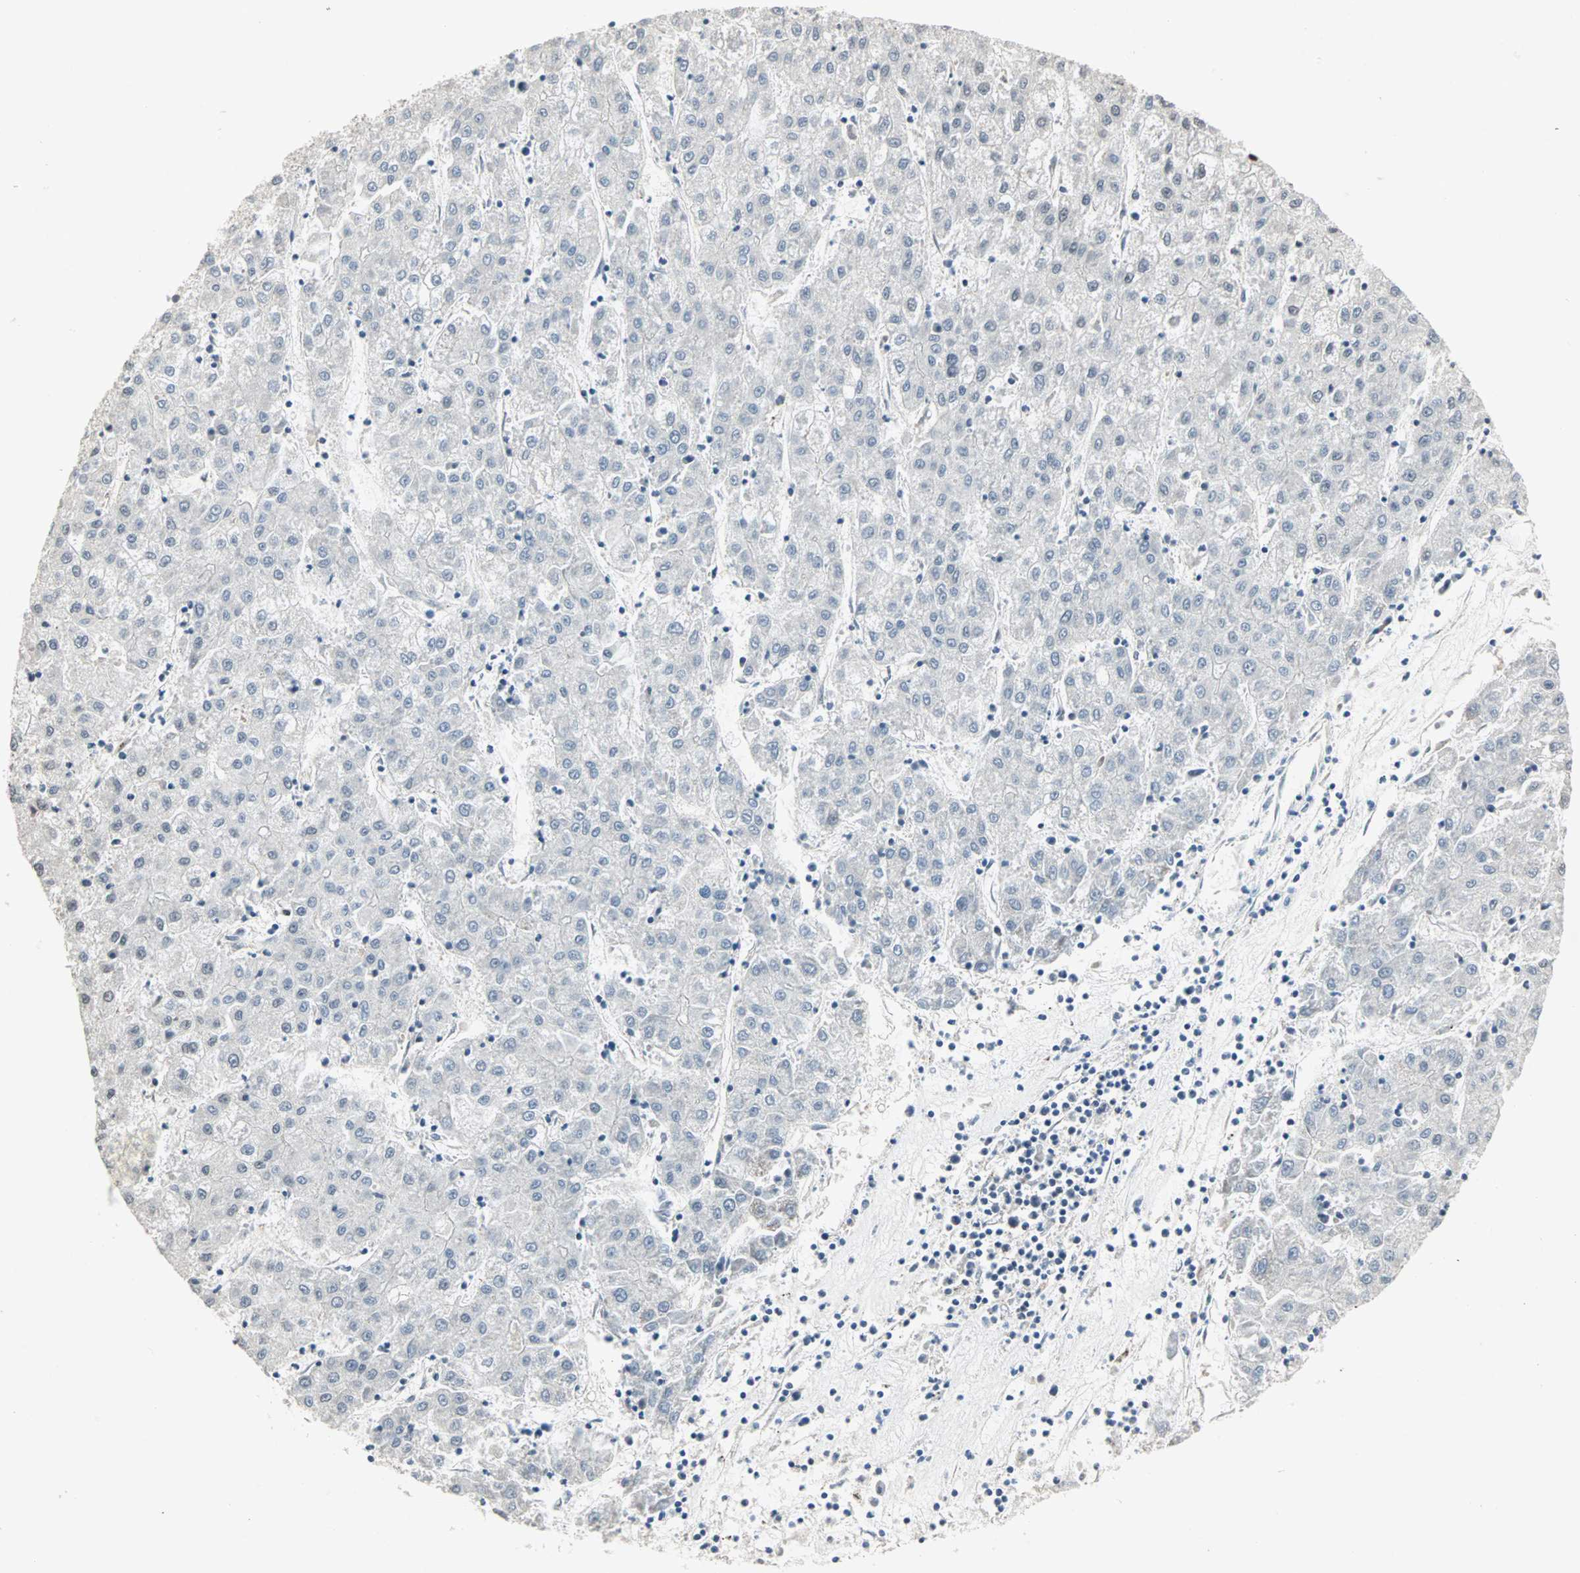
{"staining": {"intensity": "negative", "quantity": "none", "location": "none"}, "tissue": "liver cancer", "cell_type": "Tumor cells", "image_type": "cancer", "snomed": [{"axis": "morphology", "description": "Carcinoma, Hepatocellular, NOS"}, {"axis": "topography", "description": "Liver"}], "caption": "A high-resolution histopathology image shows immunohistochemistry staining of hepatocellular carcinoma (liver), which displays no significant positivity in tumor cells. (DAB immunohistochemistry (IHC), high magnification).", "gene": "TRPV4", "patient": {"sex": "male", "age": 72}}